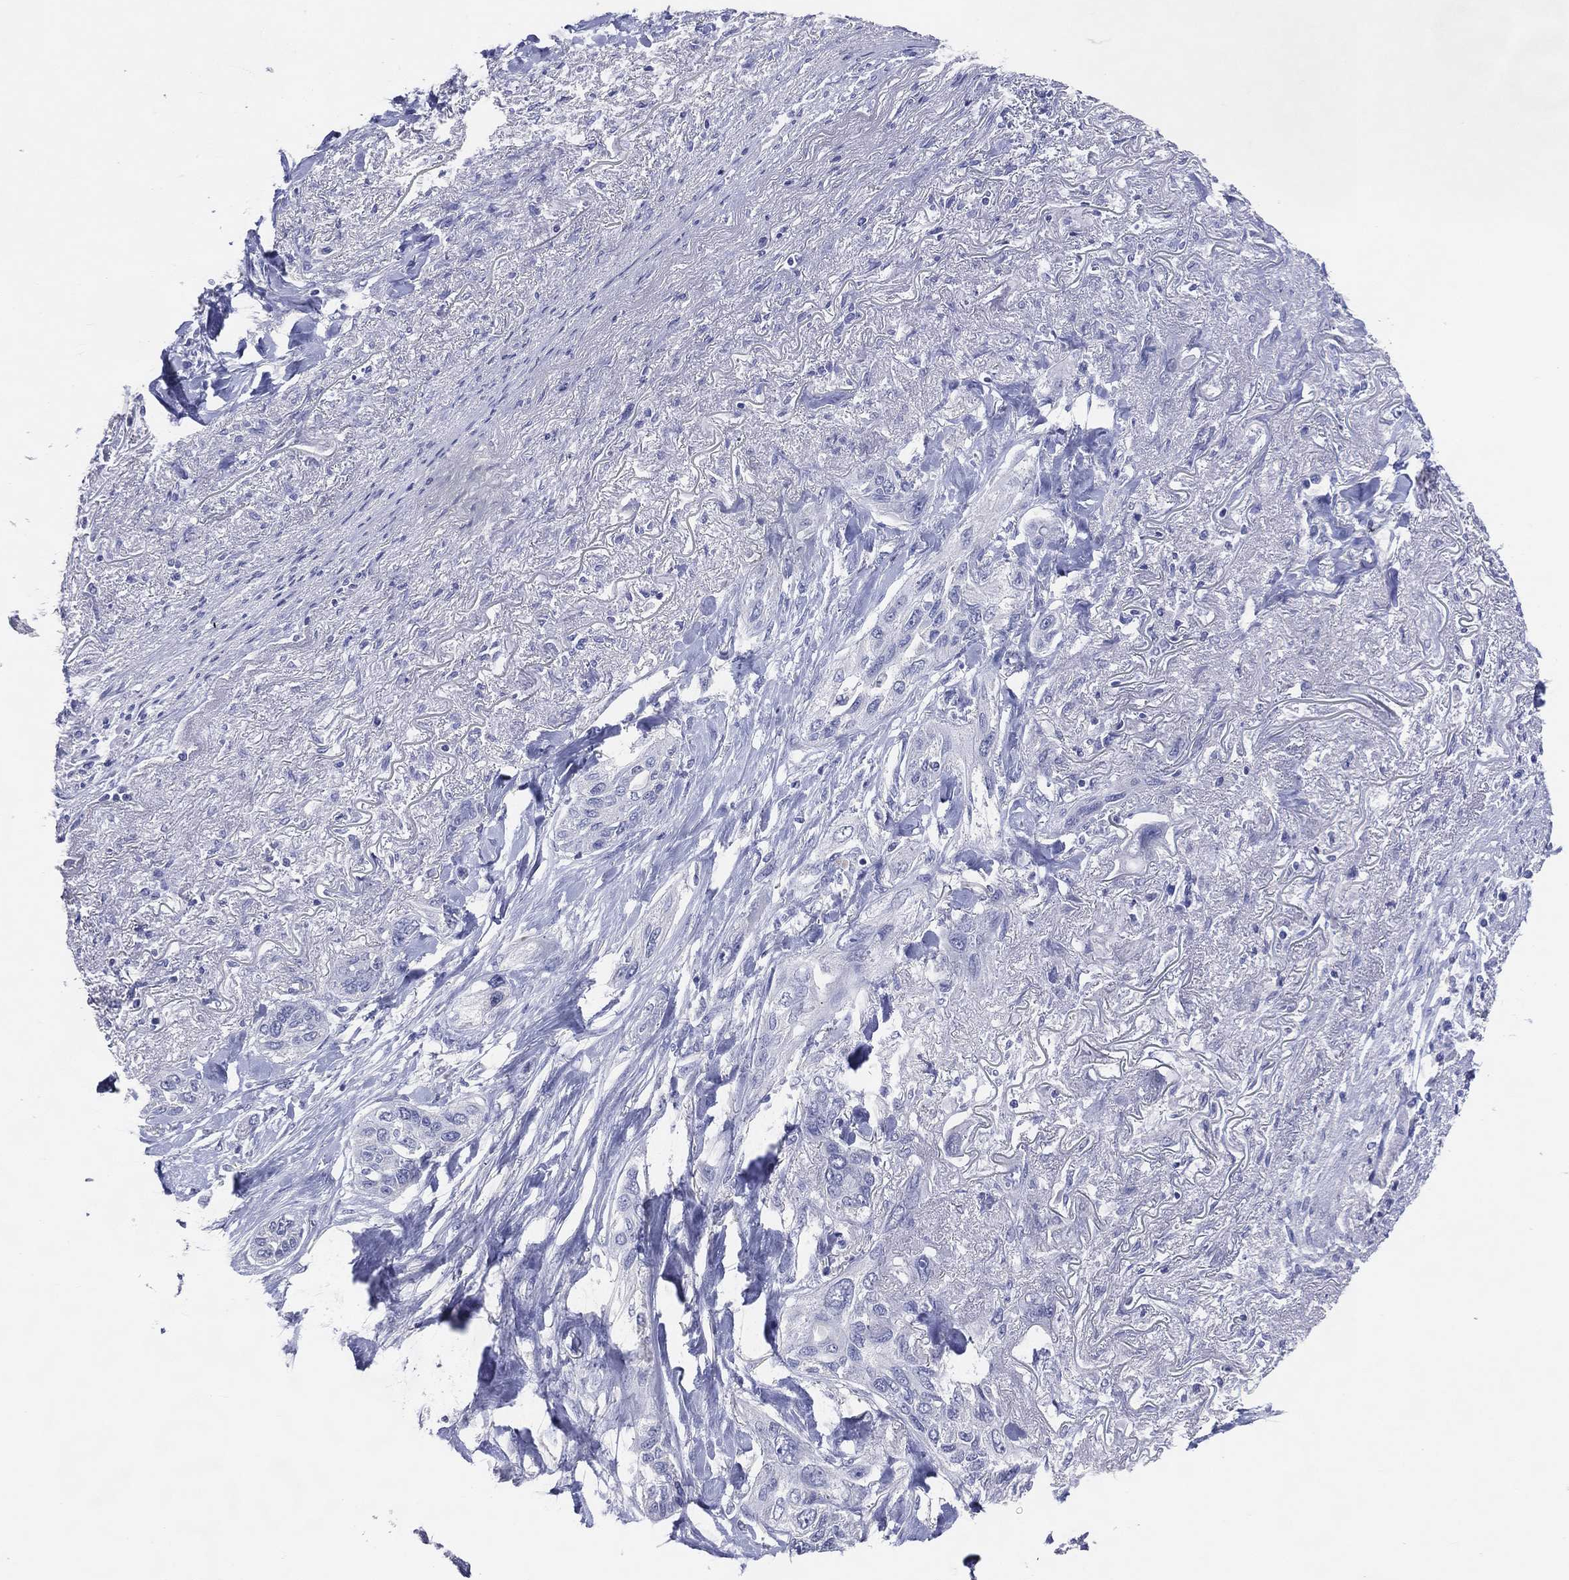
{"staining": {"intensity": "negative", "quantity": "none", "location": "none"}, "tissue": "lung cancer", "cell_type": "Tumor cells", "image_type": "cancer", "snomed": [{"axis": "morphology", "description": "Squamous cell carcinoma, NOS"}, {"axis": "topography", "description": "Lung"}], "caption": "This is an IHC histopathology image of human lung cancer. There is no expression in tumor cells.", "gene": "DNAH6", "patient": {"sex": "female", "age": 70}}